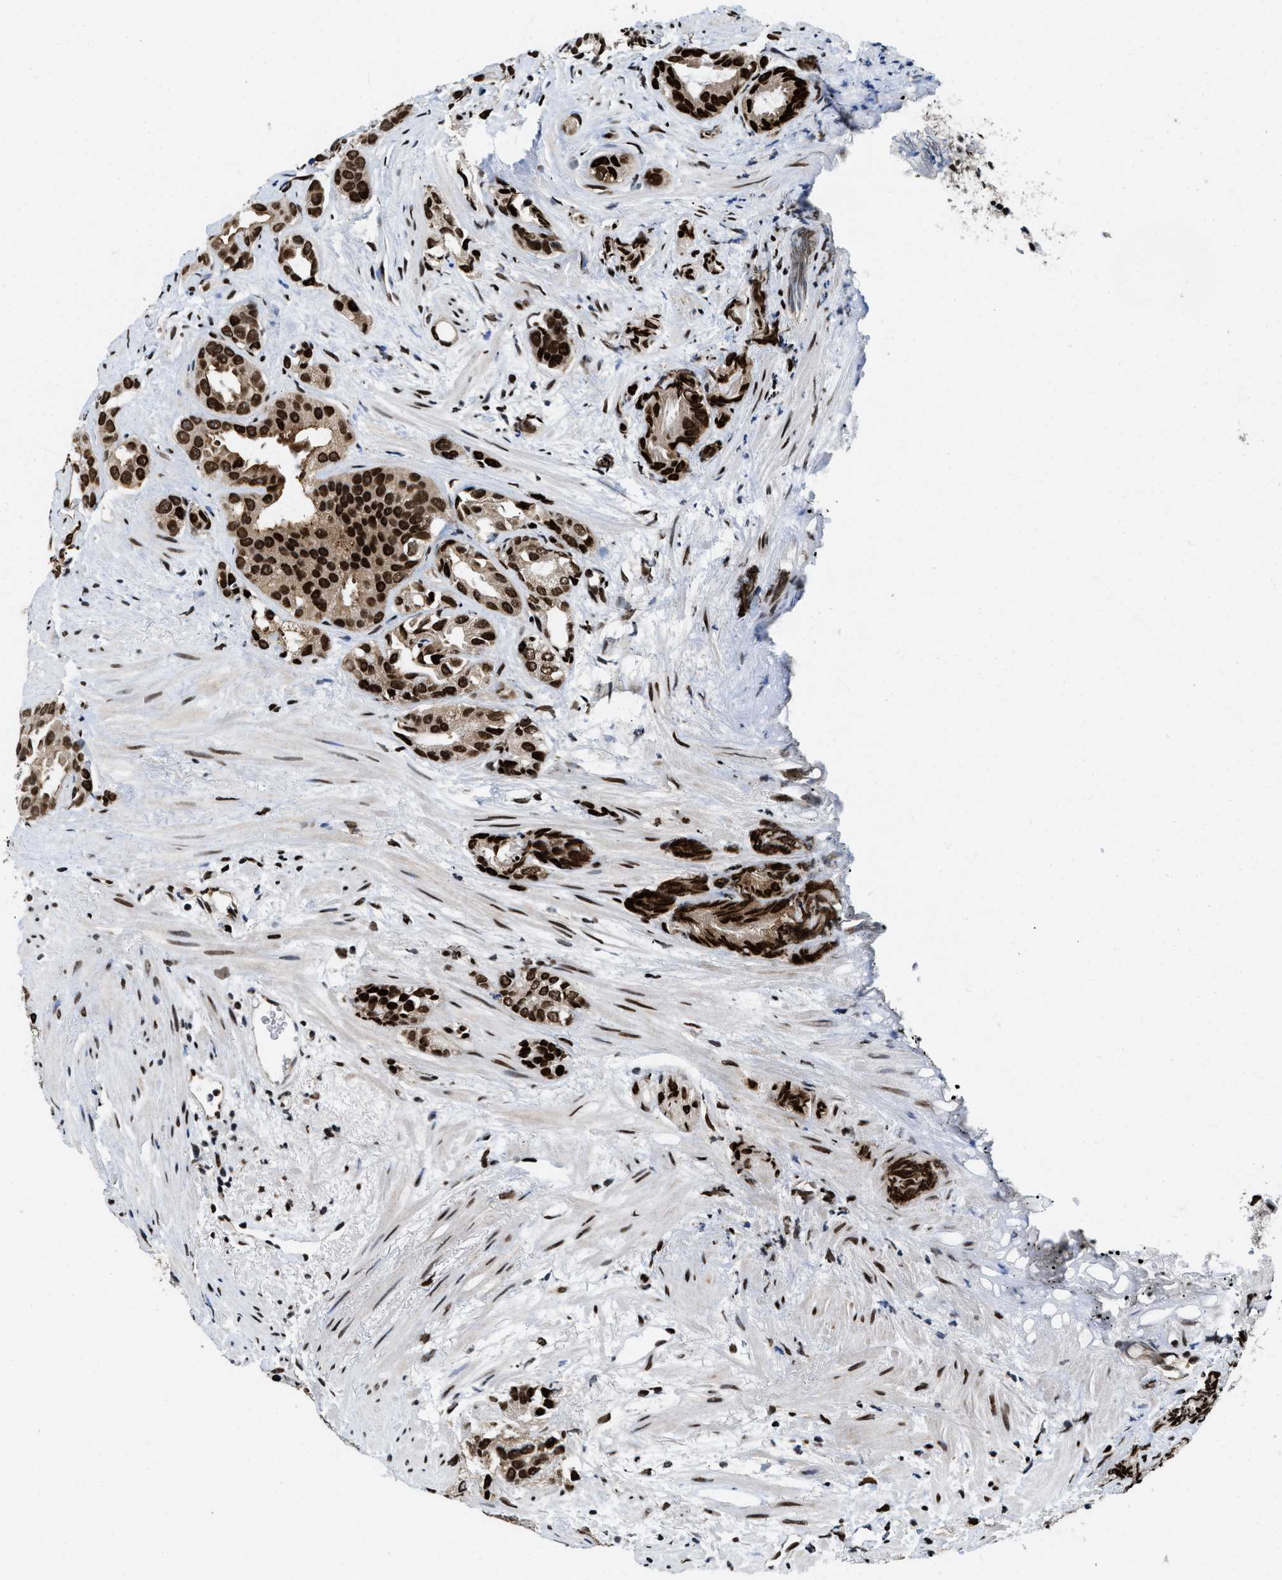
{"staining": {"intensity": "strong", "quantity": ">75%", "location": "nuclear"}, "tissue": "prostate cancer", "cell_type": "Tumor cells", "image_type": "cancer", "snomed": [{"axis": "morphology", "description": "Adenocarcinoma, Low grade"}, {"axis": "topography", "description": "Prostate"}], "caption": "IHC micrograph of low-grade adenocarcinoma (prostate) stained for a protein (brown), which demonstrates high levels of strong nuclear staining in approximately >75% of tumor cells.", "gene": "SAFB", "patient": {"sex": "male", "age": 89}}